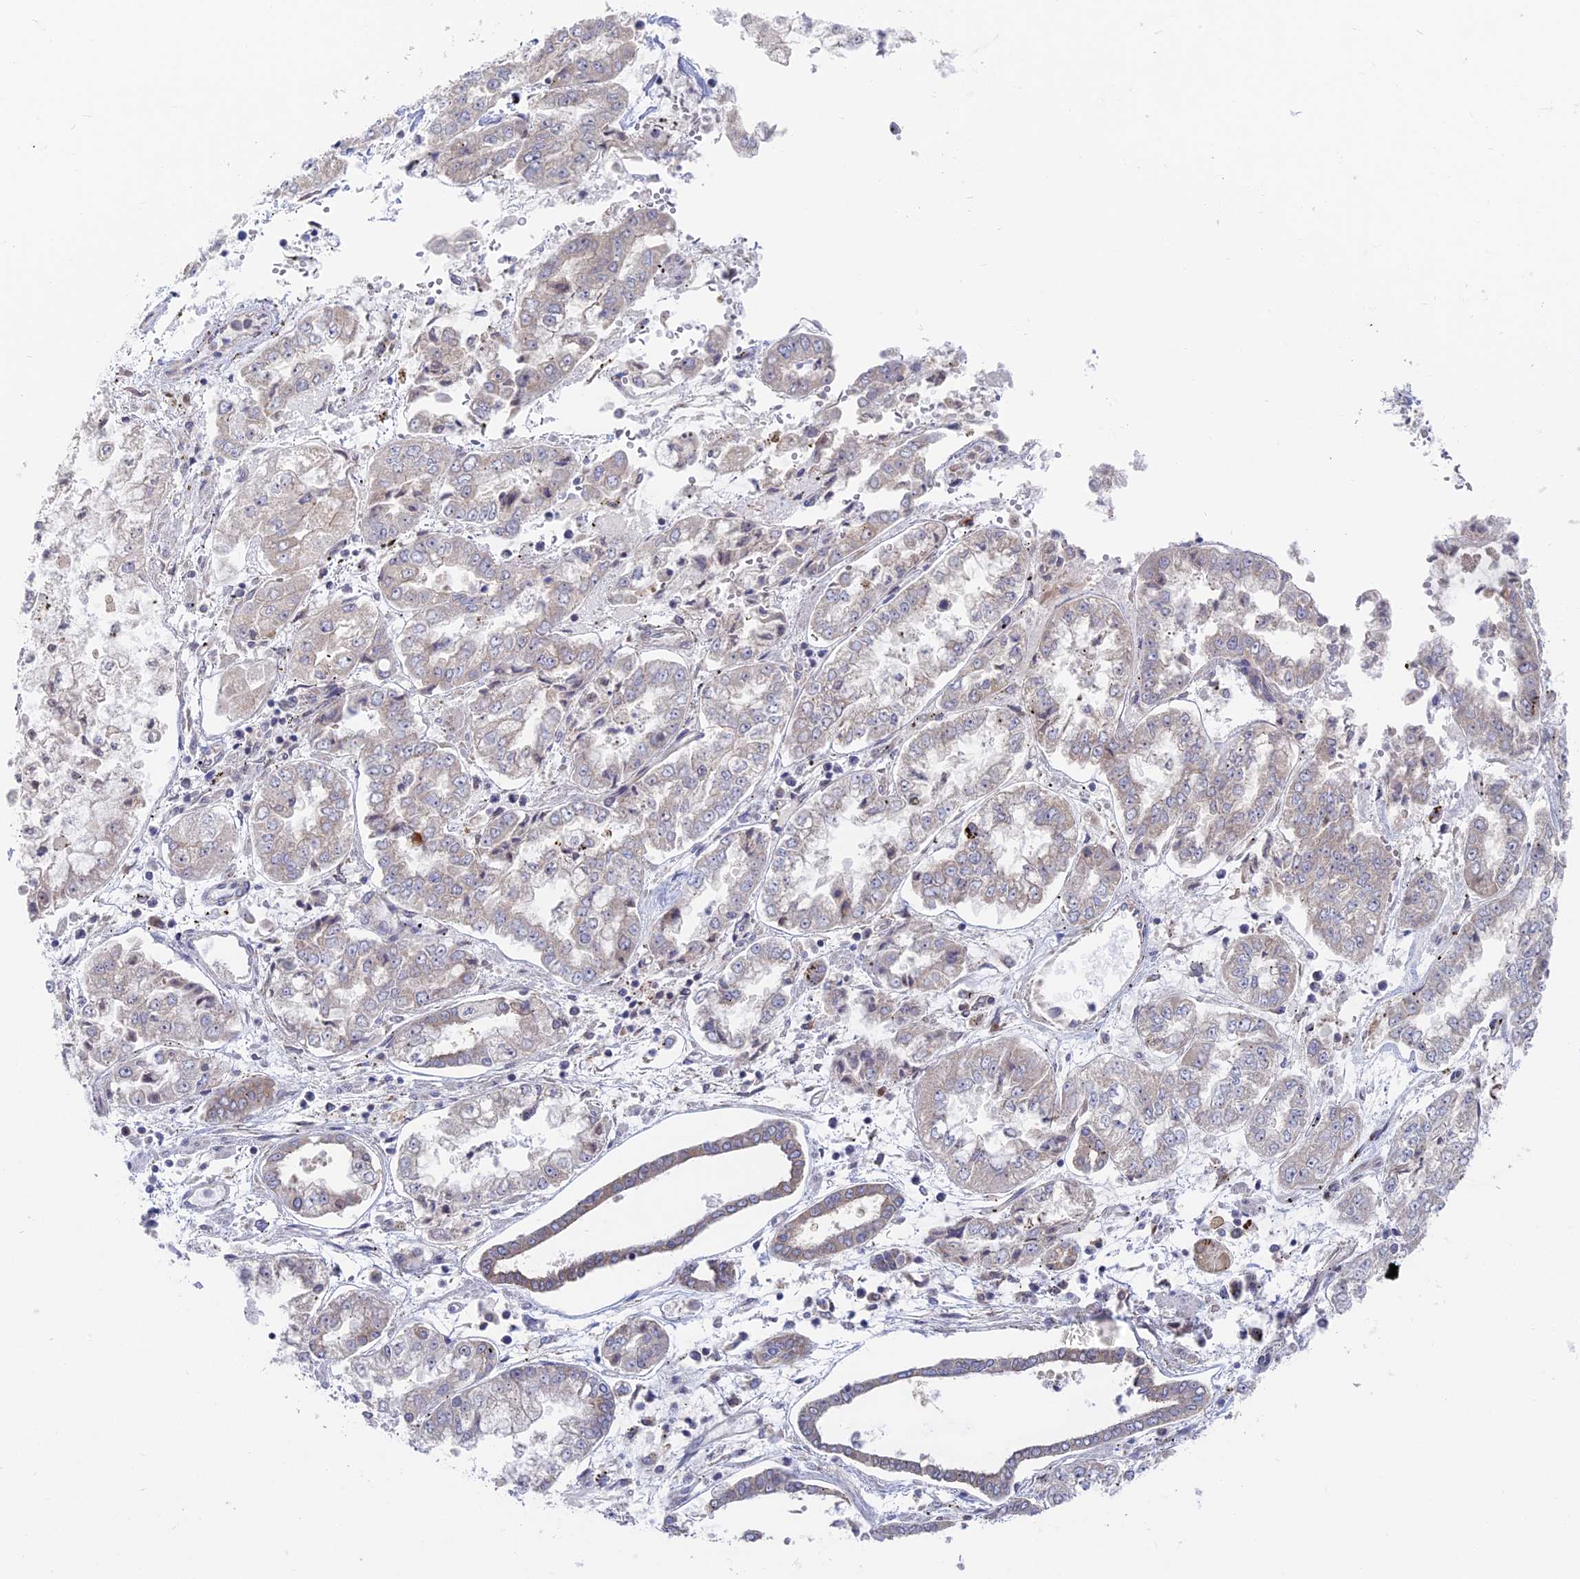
{"staining": {"intensity": "weak", "quantity": "<25%", "location": "cytoplasmic/membranous"}, "tissue": "stomach cancer", "cell_type": "Tumor cells", "image_type": "cancer", "snomed": [{"axis": "morphology", "description": "Adenocarcinoma, NOS"}, {"axis": "topography", "description": "Stomach"}], "caption": "The image demonstrates no significant expression in tumor cells of stomach adenocarcinoma. Brightfield microscopy of immunohistochemistry (IHC) stained with DAB (brown) and hematoxylin (blue), captured at high magnification.", "gene": "TBC1D30", "patient": {"sex": "male", "age": 76}}